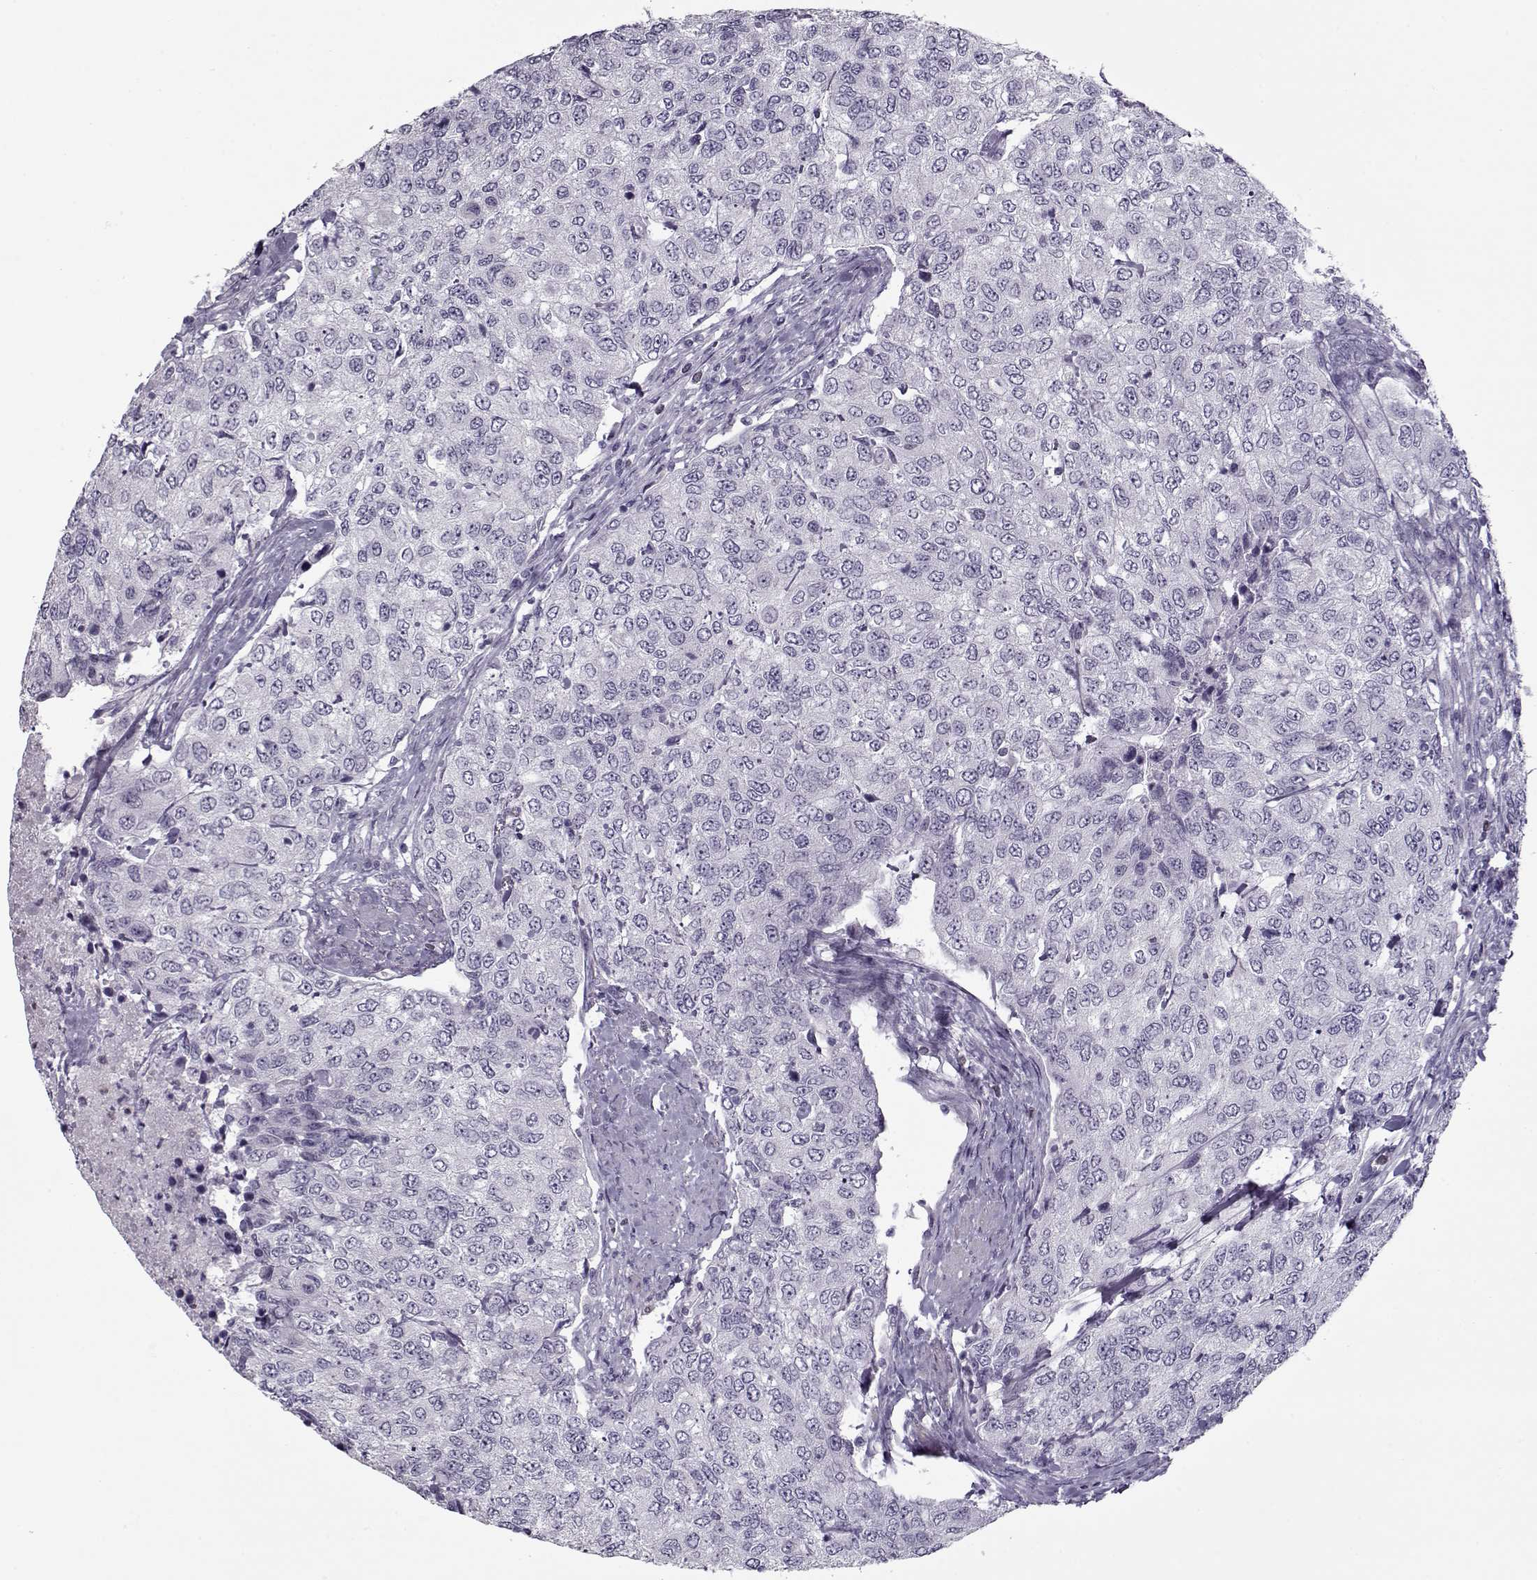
{"staining": {"intensity": "negative", "quantity": "none", "location": "none"}, "tissue": "urothelial cancer", "cell_type": "Tumor cells", "image_type": "cancer", "snomed": [{"axis": "morphology", "description": "Urothelial carcinoma, High grade"}, {"axis": "topography", "description": "Urinary bladder"}], "caption": "IHC micrograph of neoplastic tissue: human urothelial carcinoma (high-grade) stained with DAB (3,3'-diaminobenzidine) shows no significant protein positivity in tumor cells.", "gene": "CIBAR1", "patient": {"sex": "female", "age": 78}}